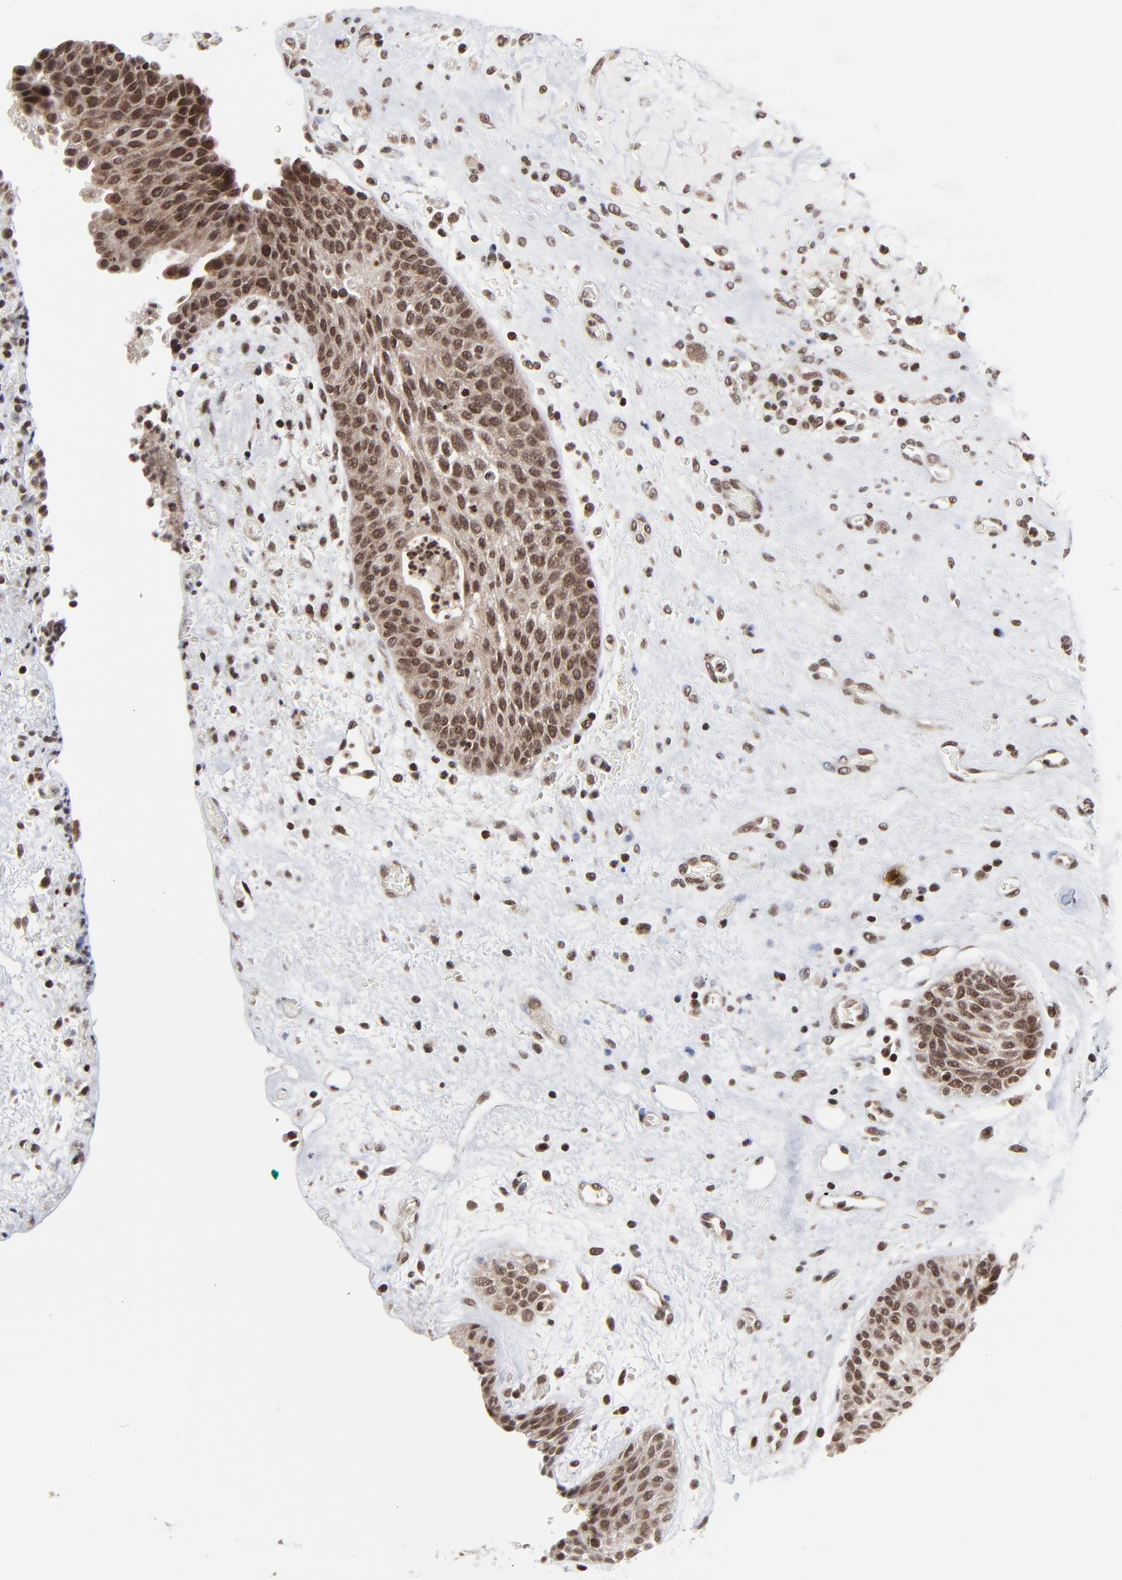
{"staining": {"intensity": "moderate", "quantity": ">75%", "location": "nuclear"}, "tissue": "urinary bladder", "cell_type": "Urothelial cells", "image_type": "normal", "snomed": [{"axis": "morphology", "description": "Normal tissue, NOS"}, {"axis": "topography", "description": "Urinary bladder"}], "caption": "The immunohistochemical stain labels moderate nuclear expression in urothelial cells of unremarkable urinary bladder.", "gene": "ZNF777", "patient": {"sex": "male", "age": 48}}